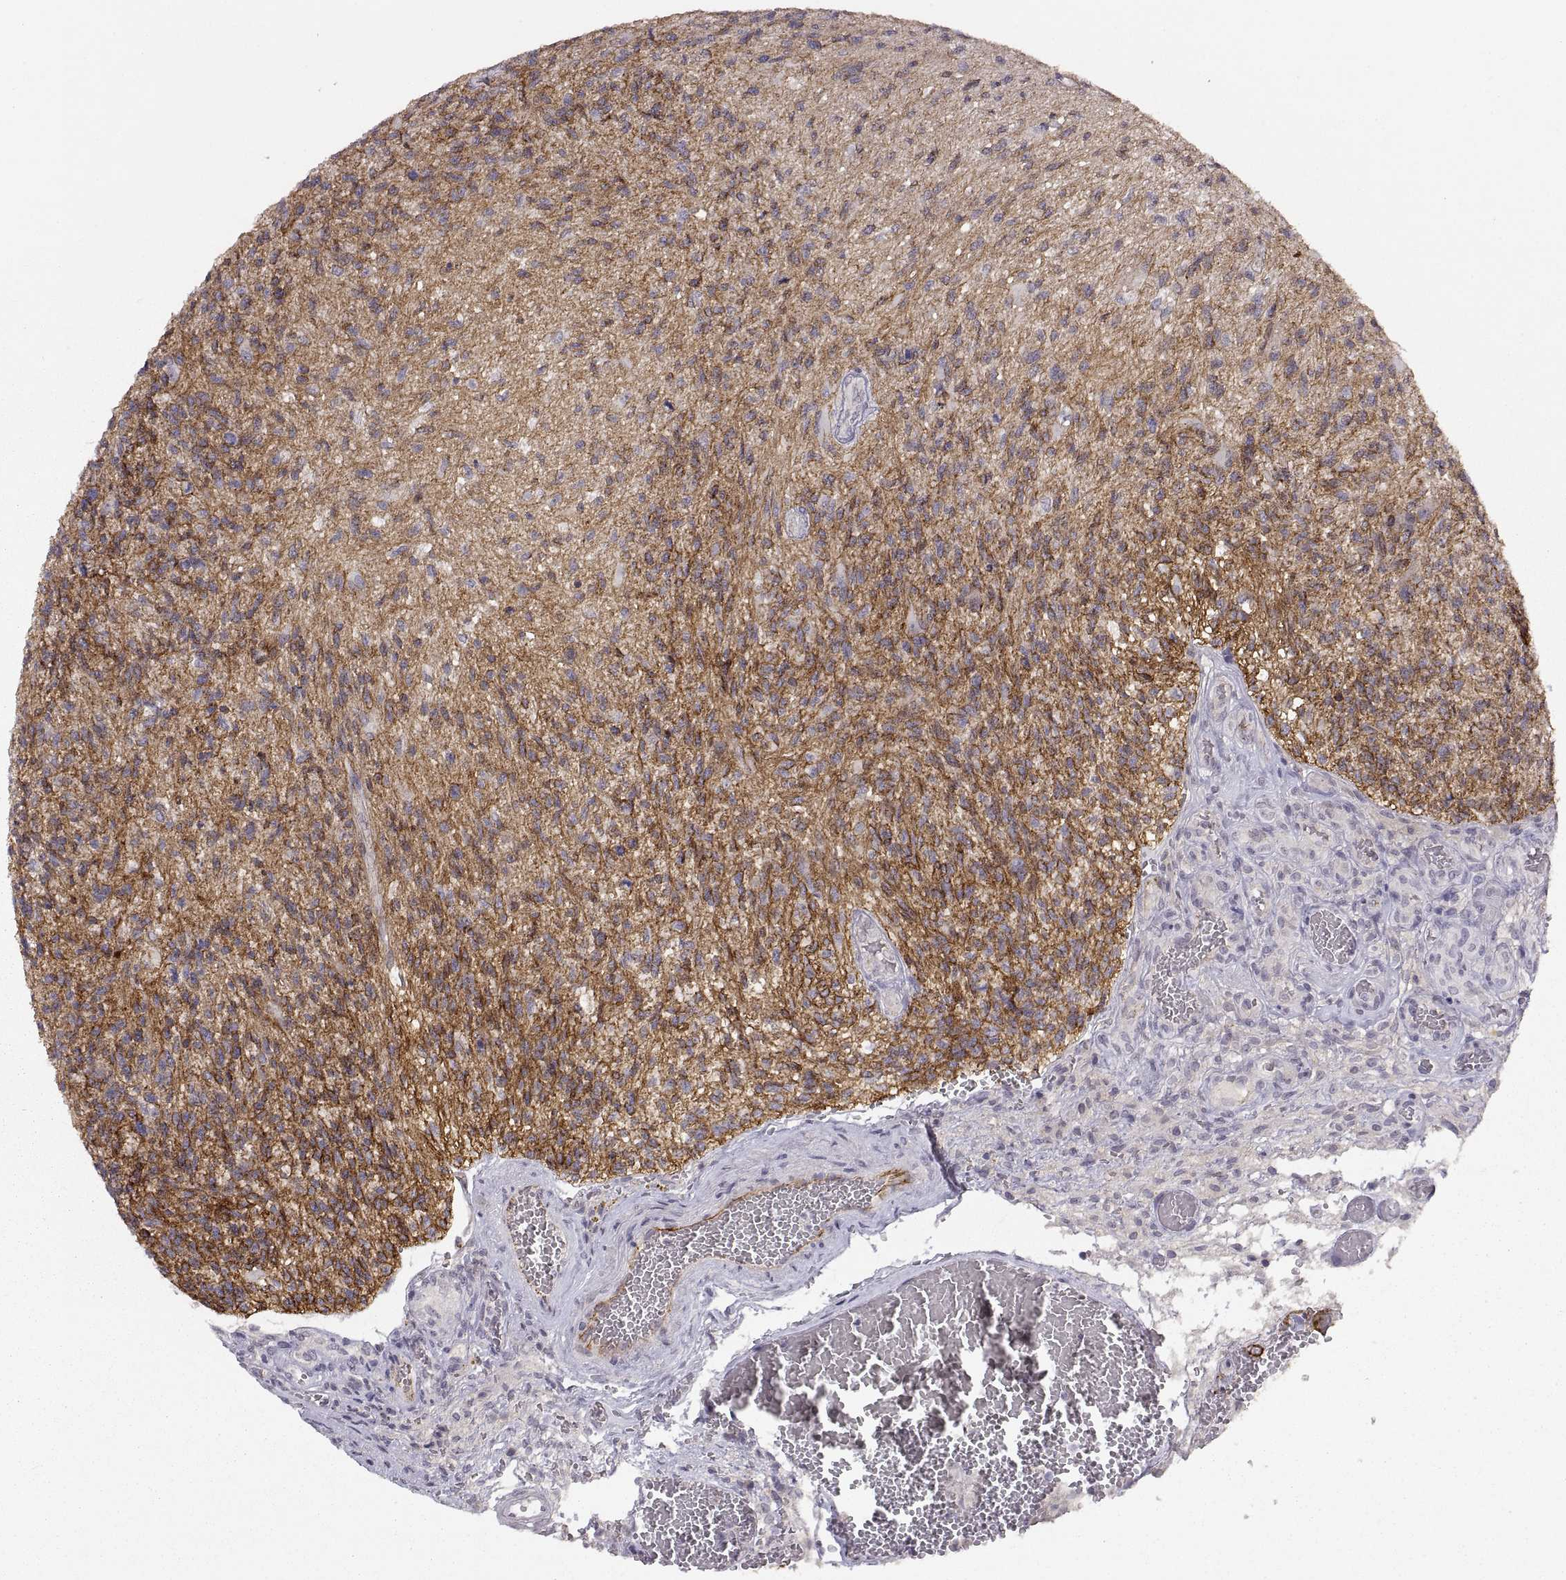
{"staining": {"intensity": "strong", "quantity": "25%-75%", "location": "cytoplasmic/membranous"}, "tissue": "glioma", "cell_type": "Tumor cells", "image_type": "cancer", "snomed": [{"axis": "morphology", "description": "Glioma, malignant, High grade"}, {"axis": "topography", "description": "Brain"}], "caption": "DAB (3,3'-diaminobenzidine) immunohistochemical staining of human glioma displays strong cytoplasmic/membranous protein positivity in approximately 25%-75% of tumor cells.", "gene": "CDH2", "patient": {"sex": "male", "age": 56}}